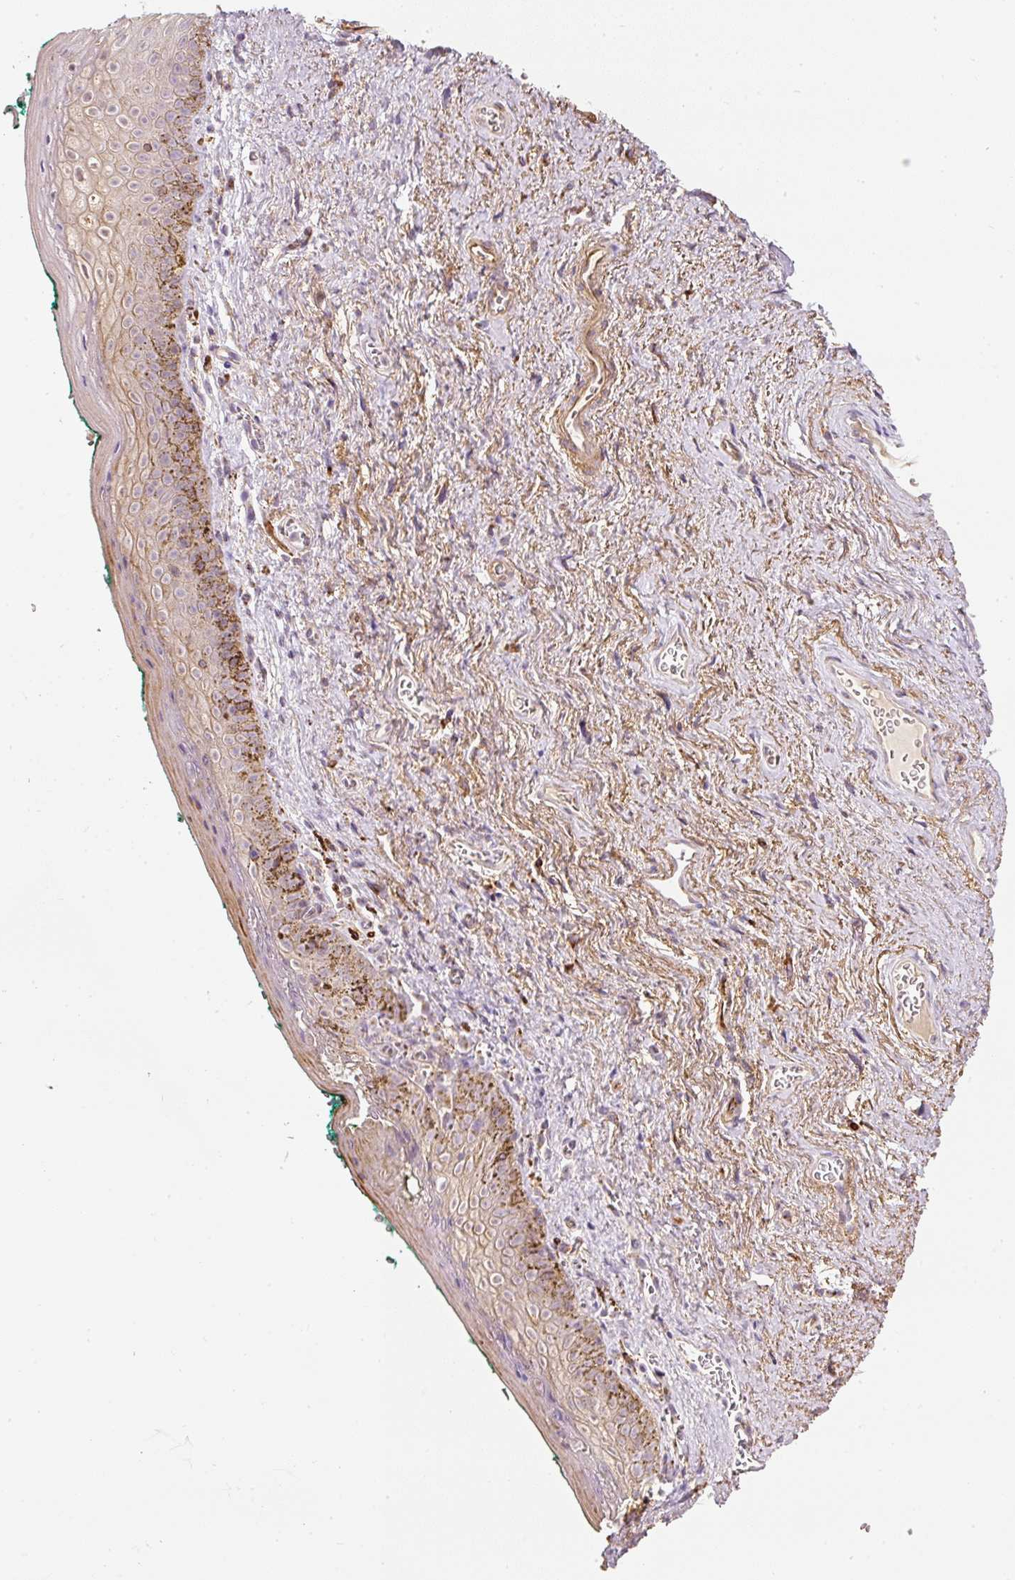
{"staining": {"intensity": "strong", "quantity": "<25%", "location": "cytoplasmic/membranous"}, "tissue": "vagina", "cell_type": "Squamous epithelial cells", "image_type": "normal", "snomed": [{"axis": "morphology", "description": "Normal tissue, NOS"}, {"axis": "topography", "description": "Vulva"}, {"axis": "topography", "description": "Vagina"}, {"axis": "topography", "description": "Peripheral nerve tissue"}], "caption": "About <25% of squamous epithelial cells in normal vagina demonstrate strong cytoplasmic/membranous protein staining as visualized by brown immunohistochemical staining.", "gene": "RNF167", "patient": {"sex": "female", "age": 66}}